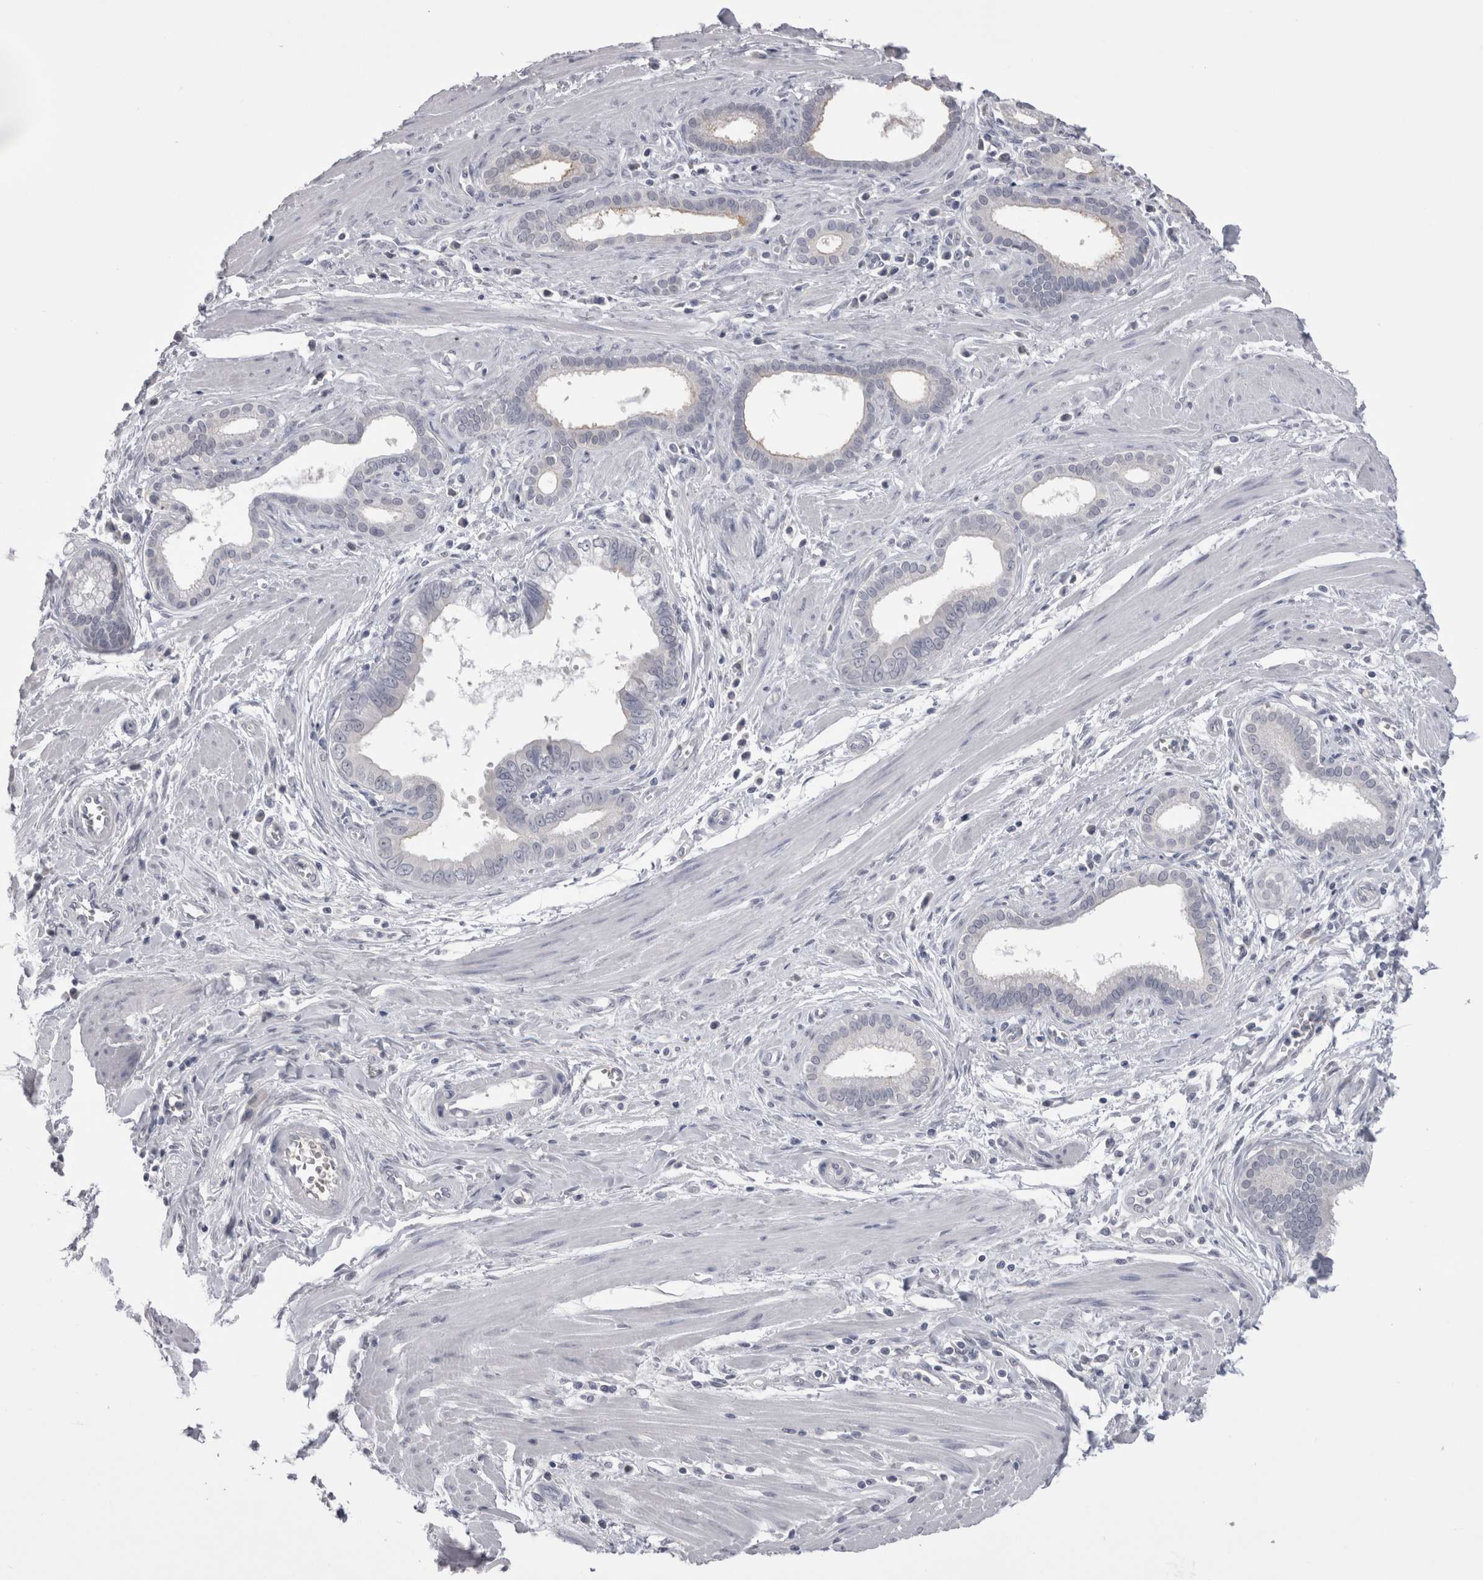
{"staining": {"intensity": "negative", "quantity": "none", "location": "none"}, "tissue": "pancreatic cancer", "cell_type": "Tumor cells", "image_type": "cancer", "snomed": [{"axis": "morphology", "description": "Normal tissue, NOS"}, {"axis": "topography", "description": "Lymph node"}], "caption": "Human pancreatic cancer stained for a protein using IHC exhibits no staining in tumor cells.", "gene": "CDHR5", "patient": {"sex": "male", "age": 50}}